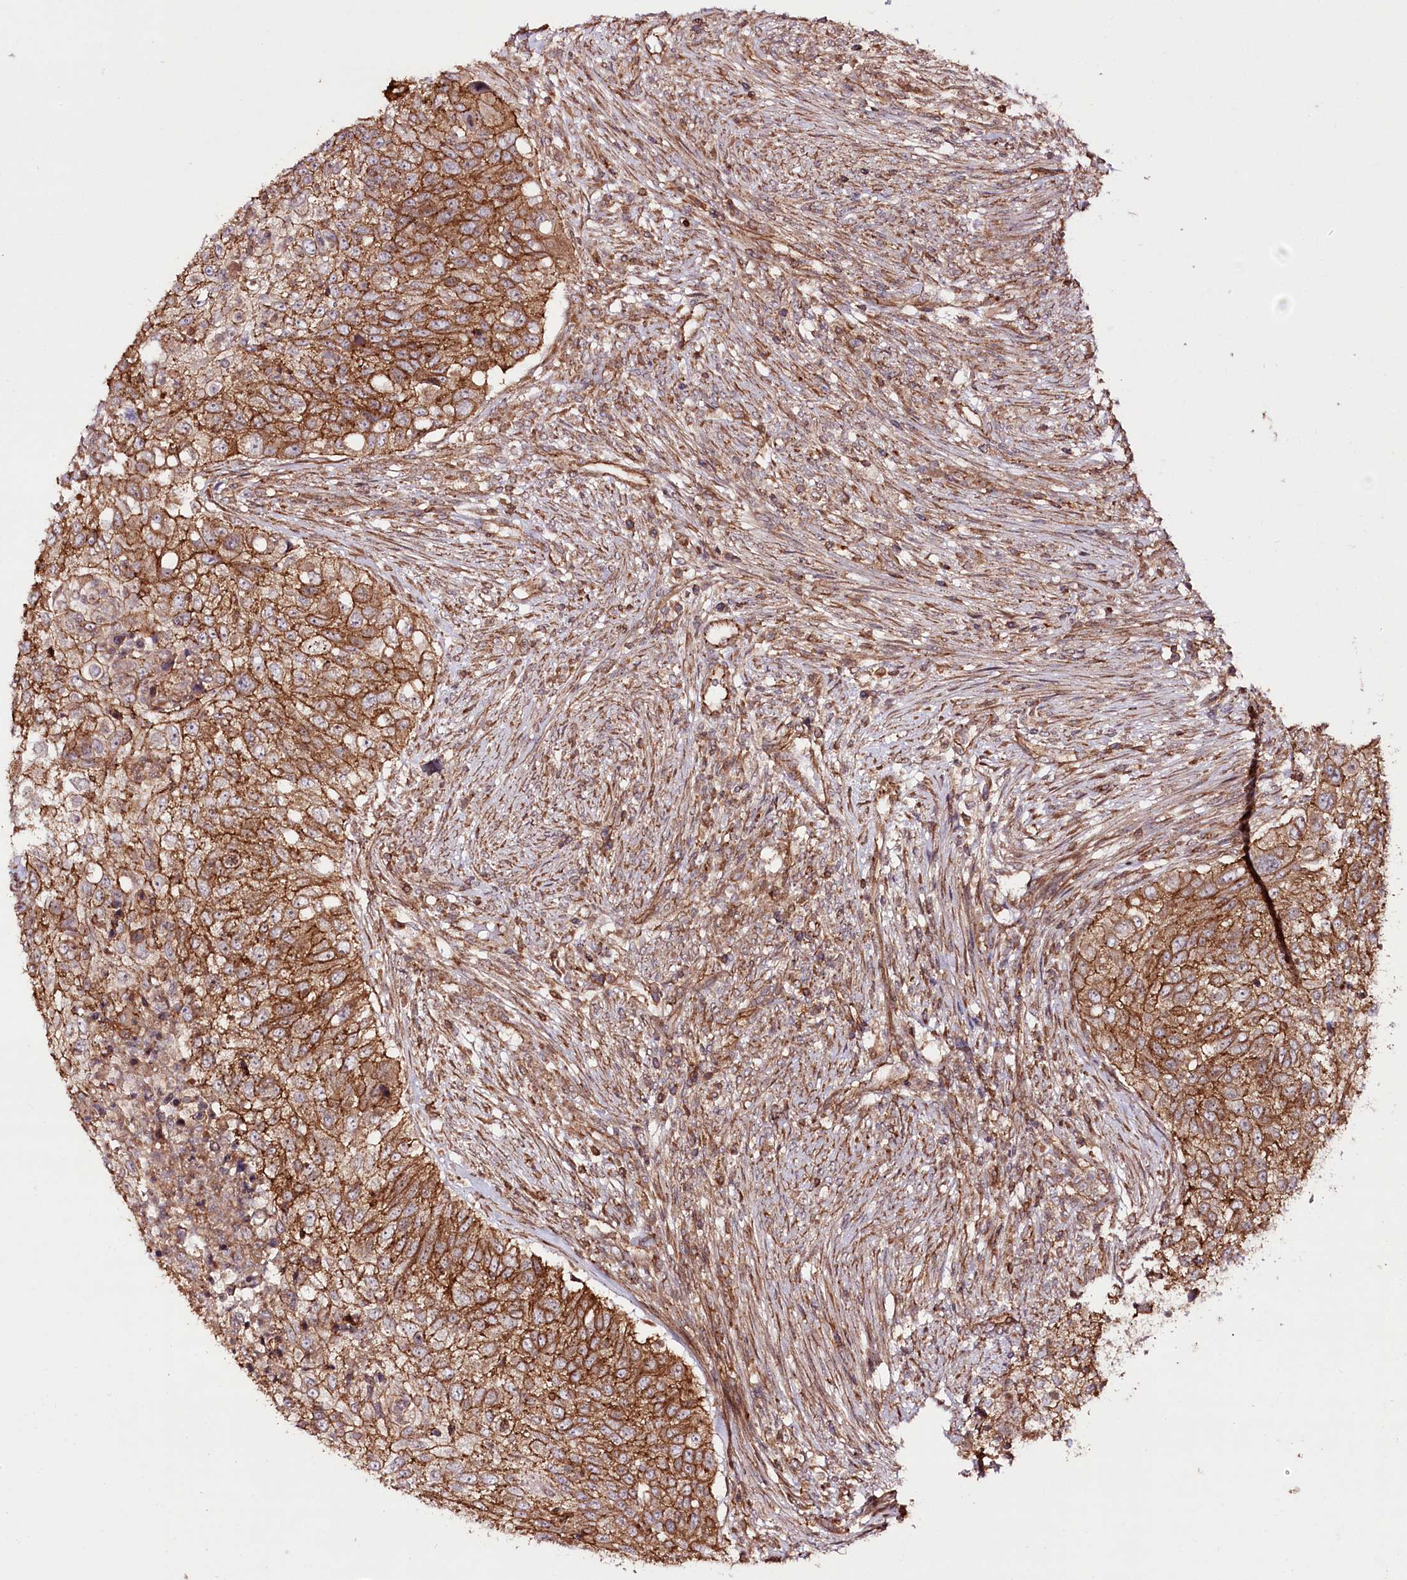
{"staining": {"intensity": "strong", "quantity": ">75%", "location": "cytoplasmic/membranous"}, "tissue": "urothelial cancer", "cell_type": "Tumor cells", "image_type": "cancer", "snomed": [{"axis": "morphology", "description": "Urothelial carcinoma, High grade"}, {"axis": "topography", "description": "Urinary bladder"}], "caption": "Brown immunohistochemical staining in human urothelial cancer displays strong cytoplasmic/membranous staining in about >75% of tumor cells.", "gene": "DHX29", "patient": {"sex": "female", "age": 60}}